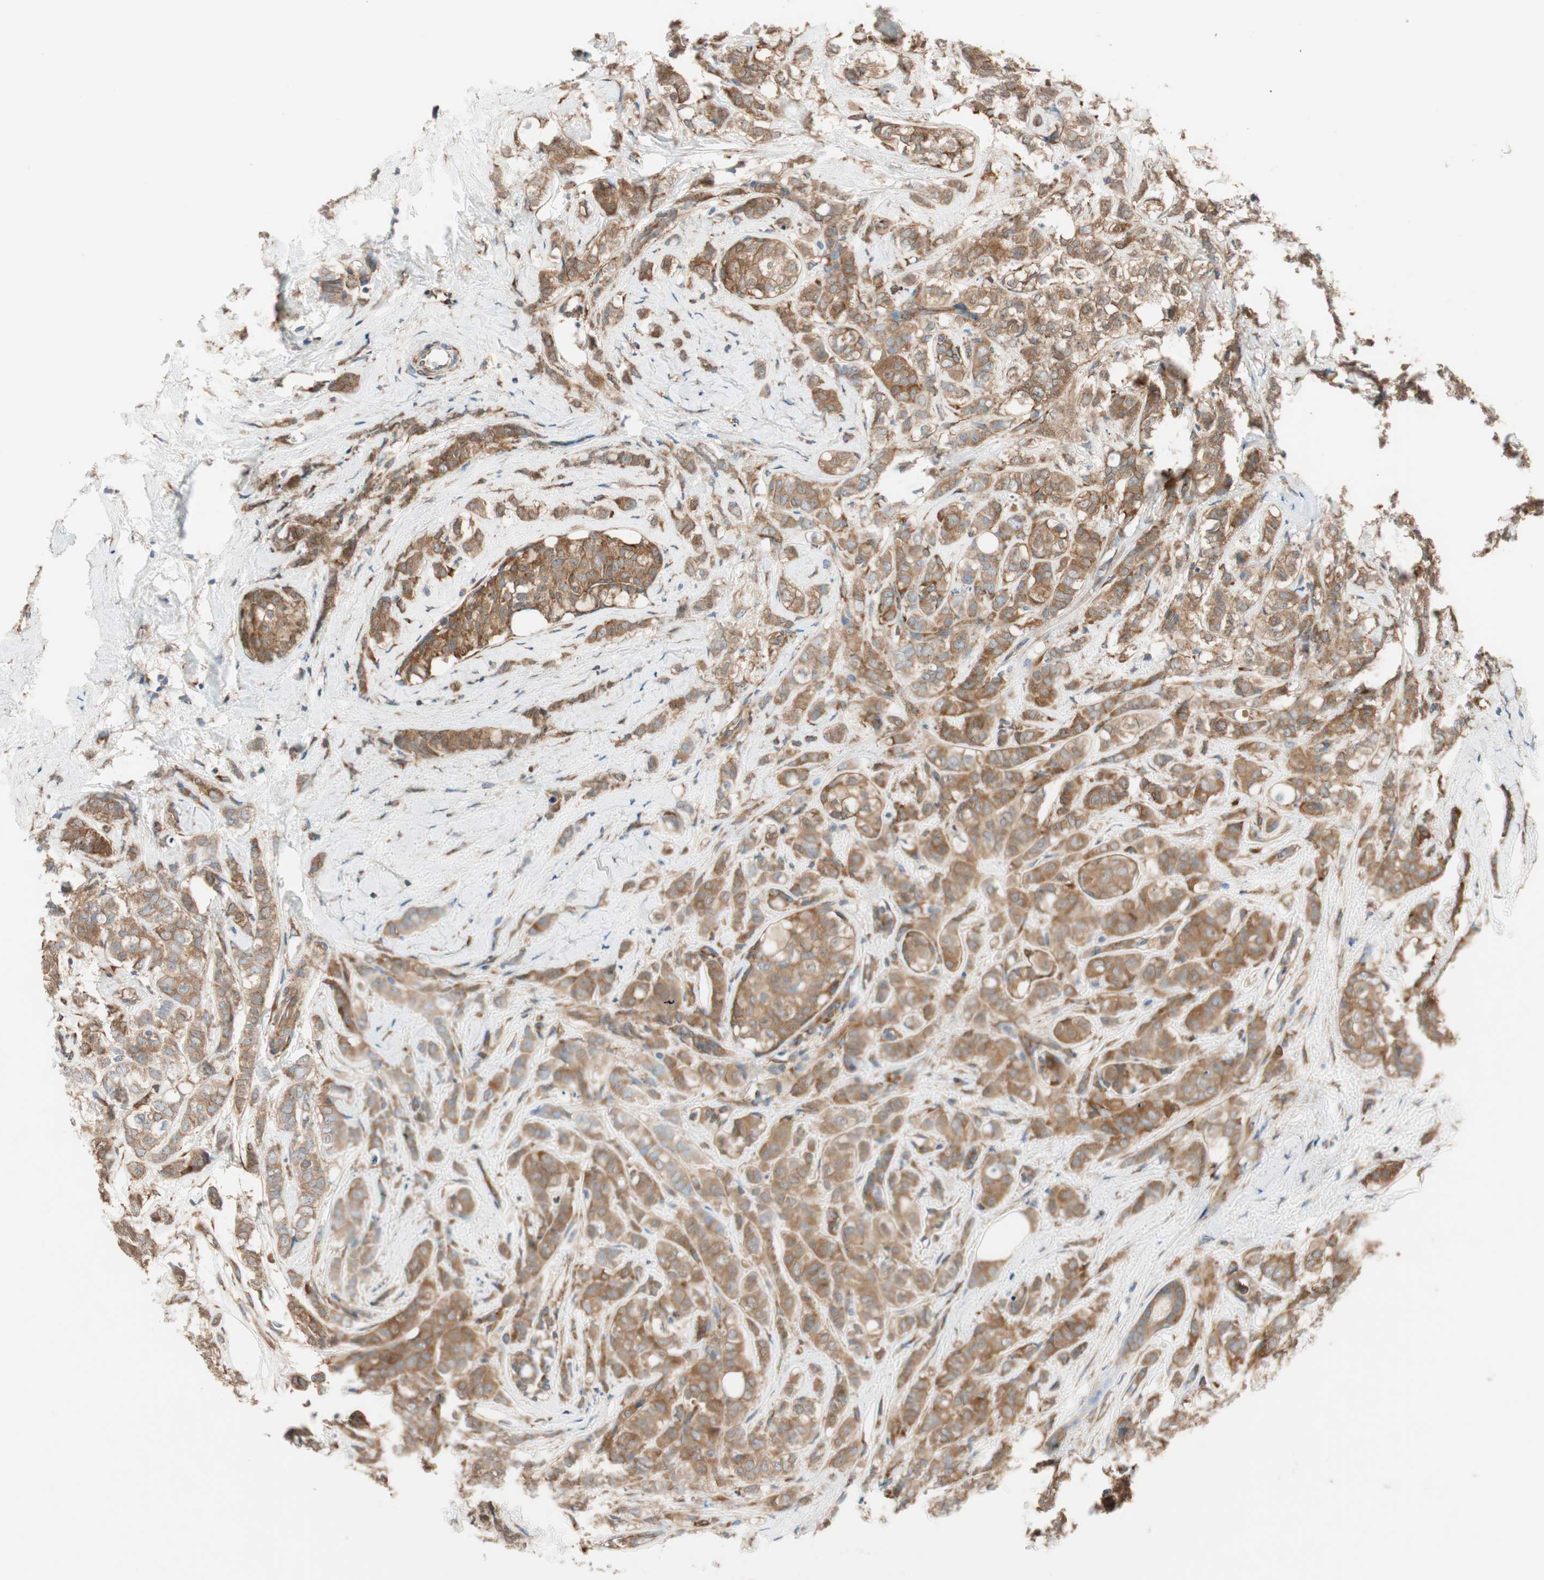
{"staining": {"intensity": "moderate", "quantity": ">75%", "location": "cytoplasmic/membranous"}, "tissue": "breast cancer", "cell_type": "Tumor cells", "image_type": "cancer", "snomed": [{"axis": "morphology", "description": "Lobular carcinoma"}, {"axis": "topography", "description": "Breast"}], "caption": "About >75% of tumor cells in lobular carcinoma (breast) demonstrate moderate cytoplasmic/membranous protein staining as visualized by brown immunohistochemical staining.", "gene": "WASL", "patient": {"sex": "female", "age": 60}}